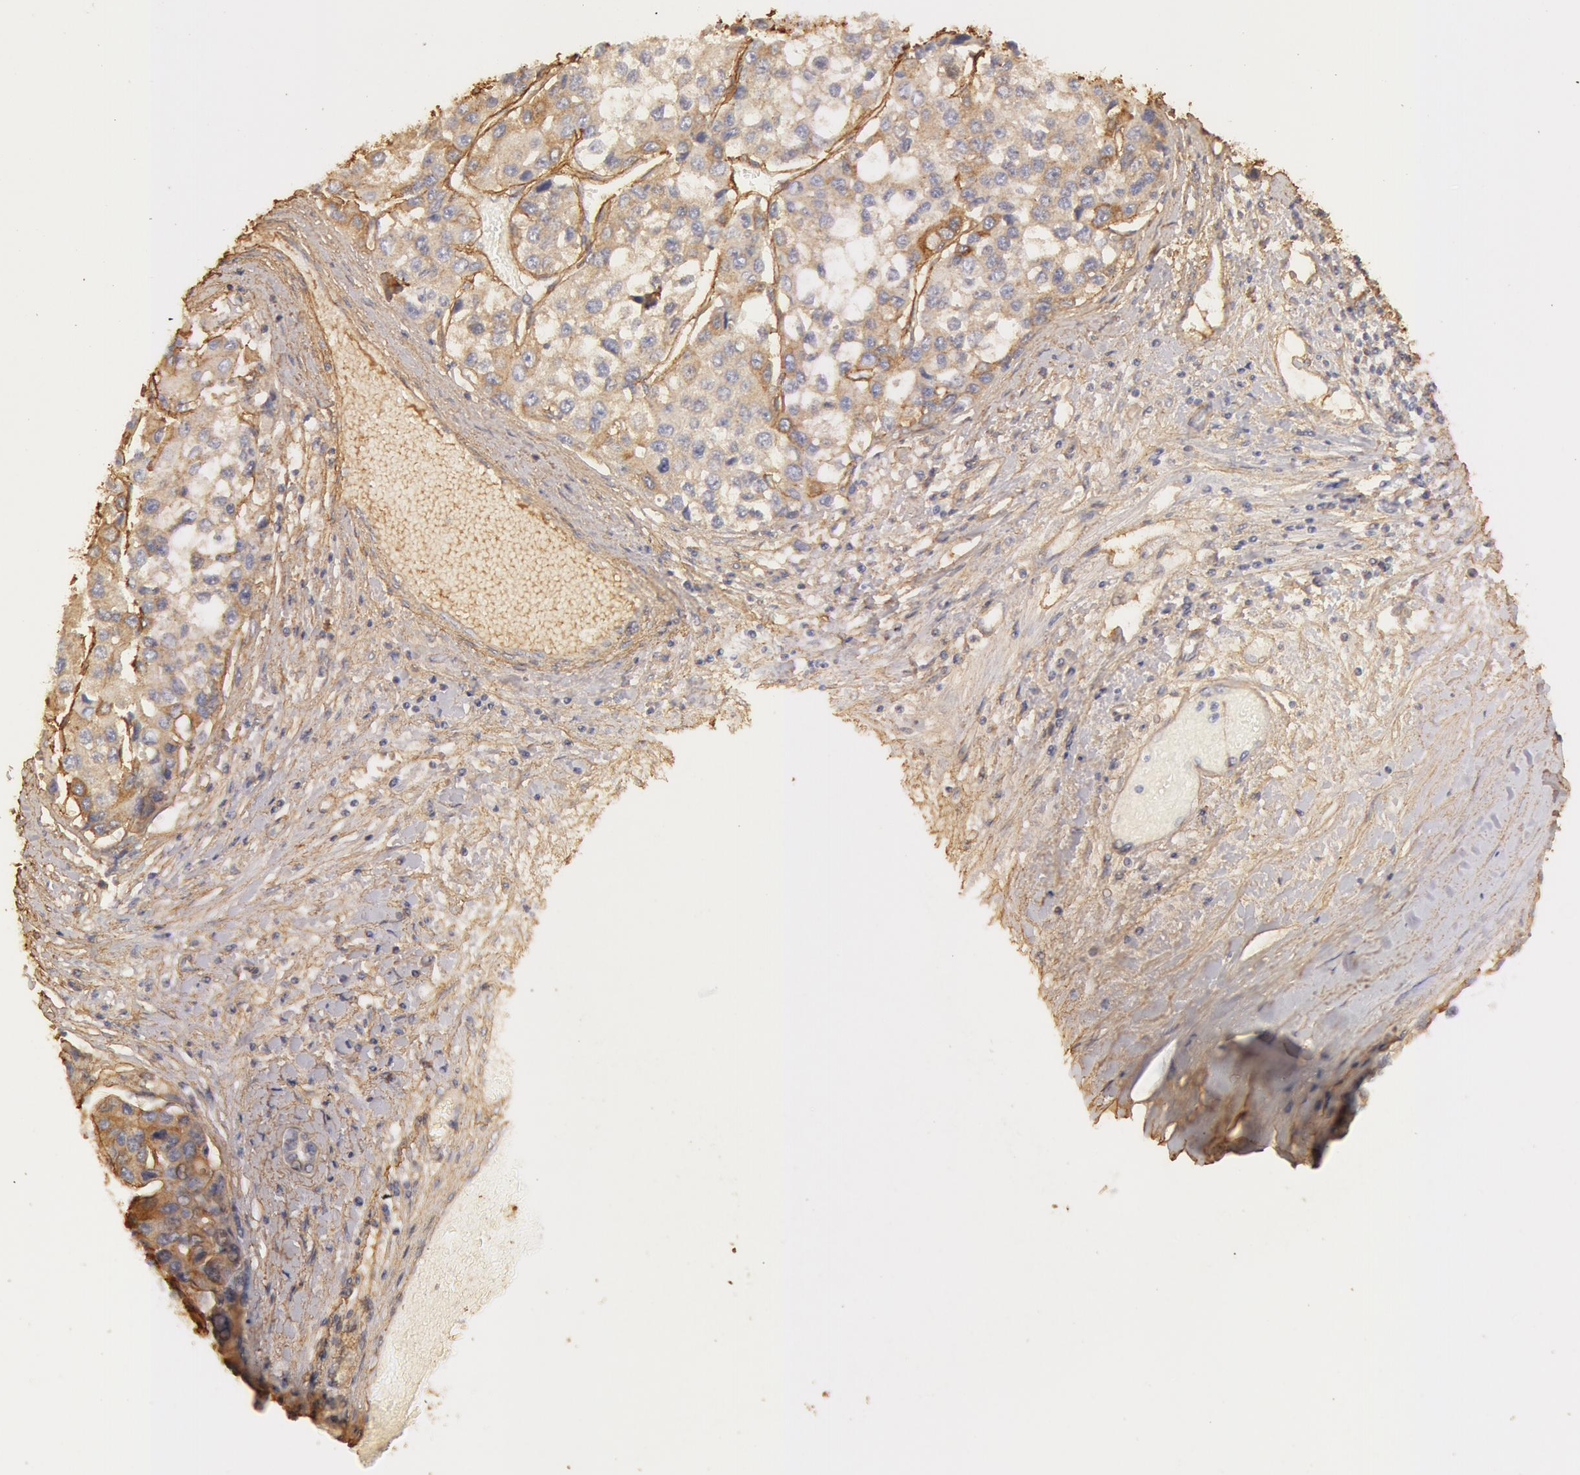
{"staining": {"intensity": "weak", "quantity": "25%-75%", "location": "cytoplasmic/membranous"}, "tissue": "liver cancer", "cell_type": "Tumor cells", "image_type": "cancer", "snomed": [{"axis": "morphology", "description": "Carcinoma, Hepatocellular, NOS"}, {"axis": "topography", "description": "Liver"}], "caption": "Liver cancer was stained to show a protein in brown. There is low levels of weak cytoplasmic/membranous positivity in approximately 25%-75% of tumor cells.", "gene": "COL4A1", "patient": {"sex": "female", "age": 66}}